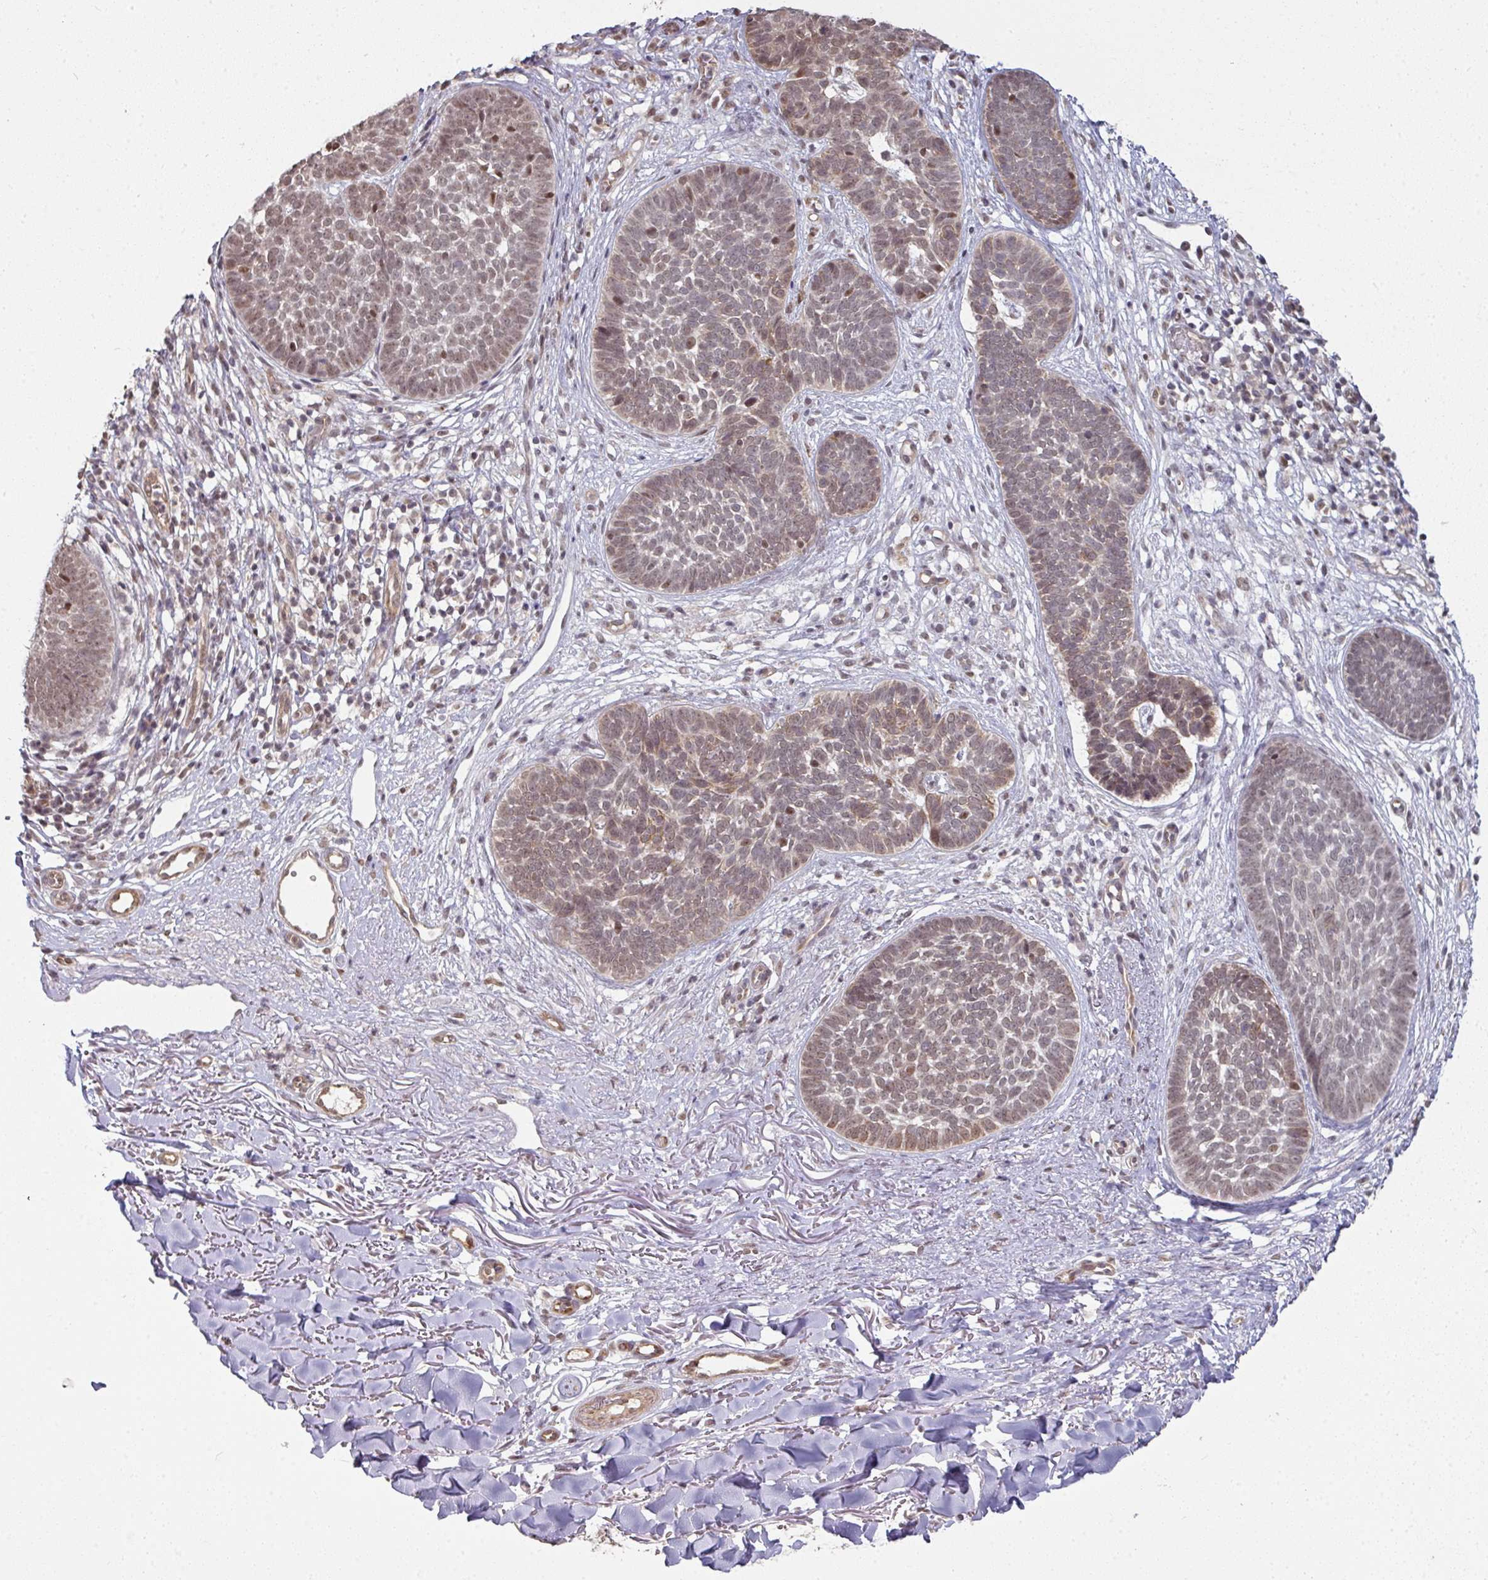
{"staining": {"intensity": "weak", "quantity": "<25%", "location": "nuclear"}, "tissue": "skin cancer", "cell_type": "Tumor cells", "image_type": "cancer", "snomed": [{"axis": "morphology", "description": "Basal cell carcinoma"}, {"axis": "topography", "description": "Skin"}, {"axis": "topography", "description": "Skin of neck"}, {"axis": "topography", "description": "Skin of shoulder"}, {"axis": "topography", "description": "Skin of back"}], "caption": "Immunohistochemistry micrograph of skin basal cell carcinoma stained for a protein (brown), which demonstrates no positivity in tumor cells.", "gene": "GTF2H3", "patient": {"sex": "male", "age": 80}}